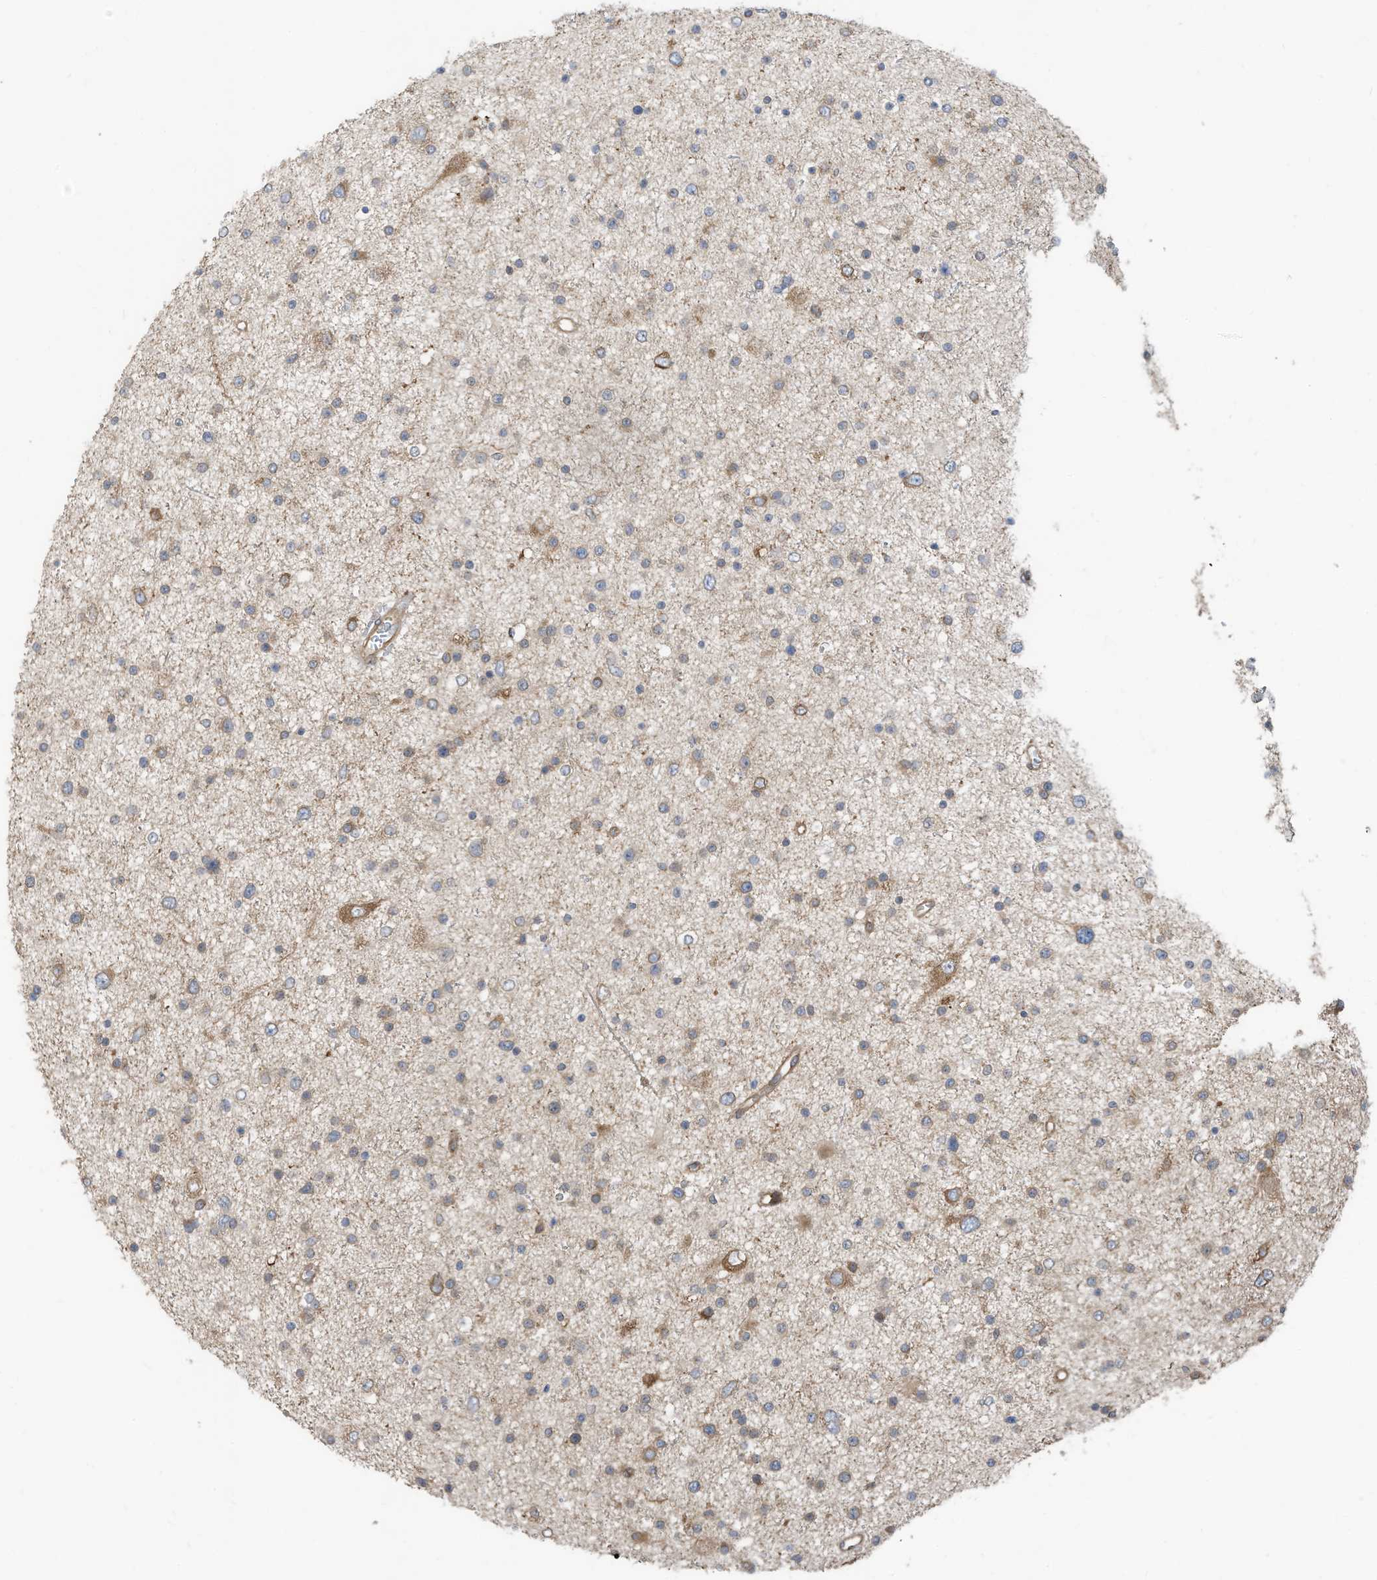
{"staining": {"intensity": "weak", "quantity": "<25%", "location": "cytoplasmic/membranous"}, "tissue": "glioma", "cell_type": "Tumor cells", "image_type": "cancer", "snomed": [{"axis": "morphology", "description": "Glioma, malignant, Low grade"}, {"axis": "topography", "description": "Brain"}], "caption": "This is an immunohistochemistry photomicrograph of human glioma. There is no positivity in tumor cells.", "gene": "USE1", "patient": {"sex": "female", "age": 37}}